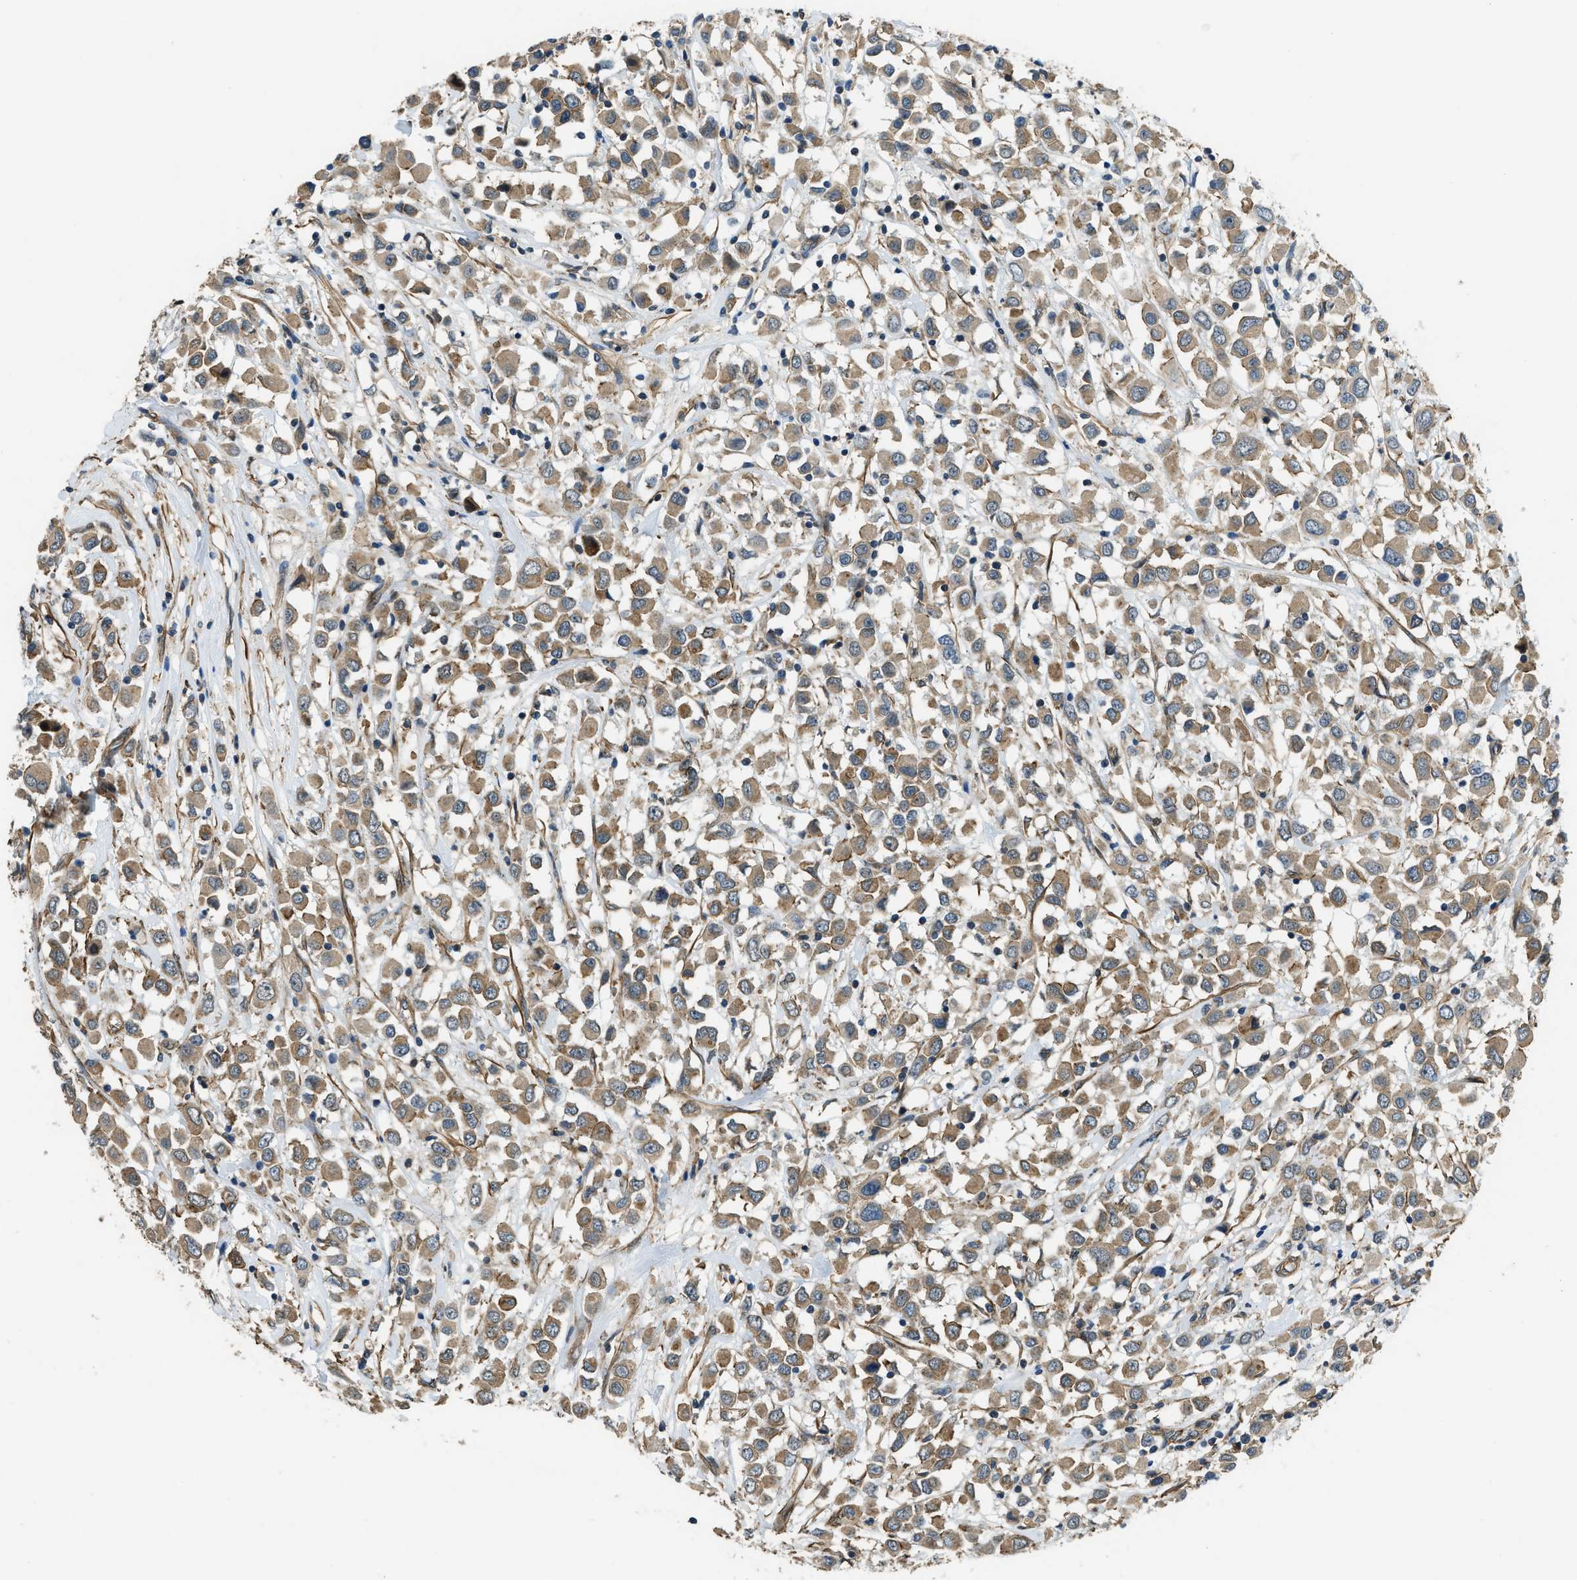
{"staining": {"intensity": "moderate", "quantity": ">75%", "location": "cytoplasmic/membranous"}, "tissue": "breast cancer", "cell_type": "Tumor cells", "image_type": "cancer", "snomed": [{"axis": "morphology", "description": "Duct carcinoma"}, {"axis": "topography", "description": "Breast"}], "caption": "Immunohistochemical staining of human breast intraductal carcinoma reveals medium levels of moderate cytoplasmic/membranous protein staining in about >75% of tumor cells.", "gene": "CGN", "patient": {"sex": "female", "age": 61}}